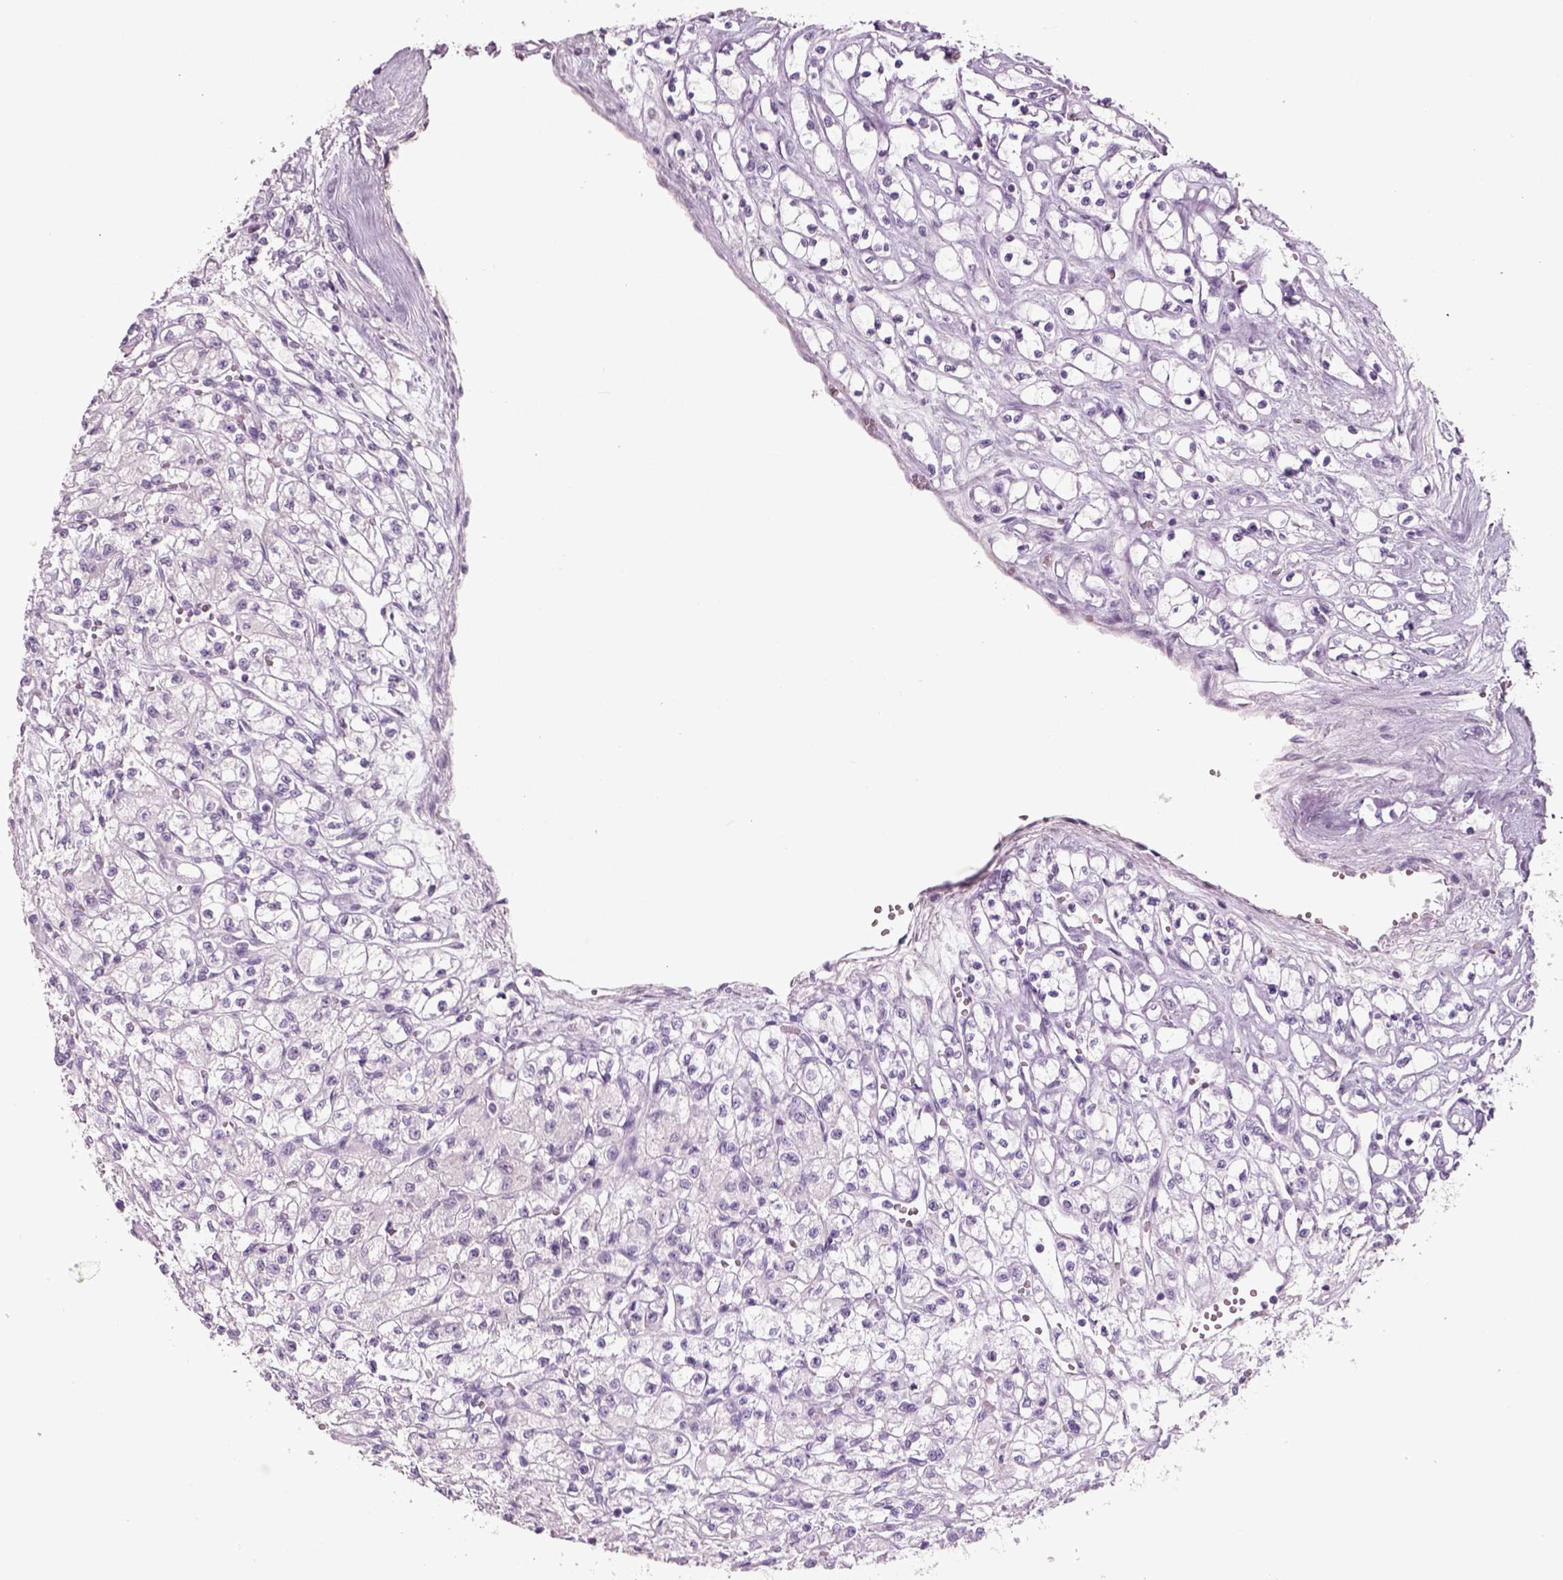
{"staining": {"intensity": "negative", "quantity": "none", "location": "none"}, "tissue": "renal cancer", "cell_type": "Tumor cells", "image_type": "cancer", "snomed": [{"axis": "morphology", "description": "Adenocarcinoma, NOS"}, {"axis": "topography", "description": "Kidney"}], "caption": "Renal cancer was stained to show a protein in brown. There is no significant expression in tumor cells.", "gene": "SLC6A2", "patient": {"sex": "female", "age": 70}}